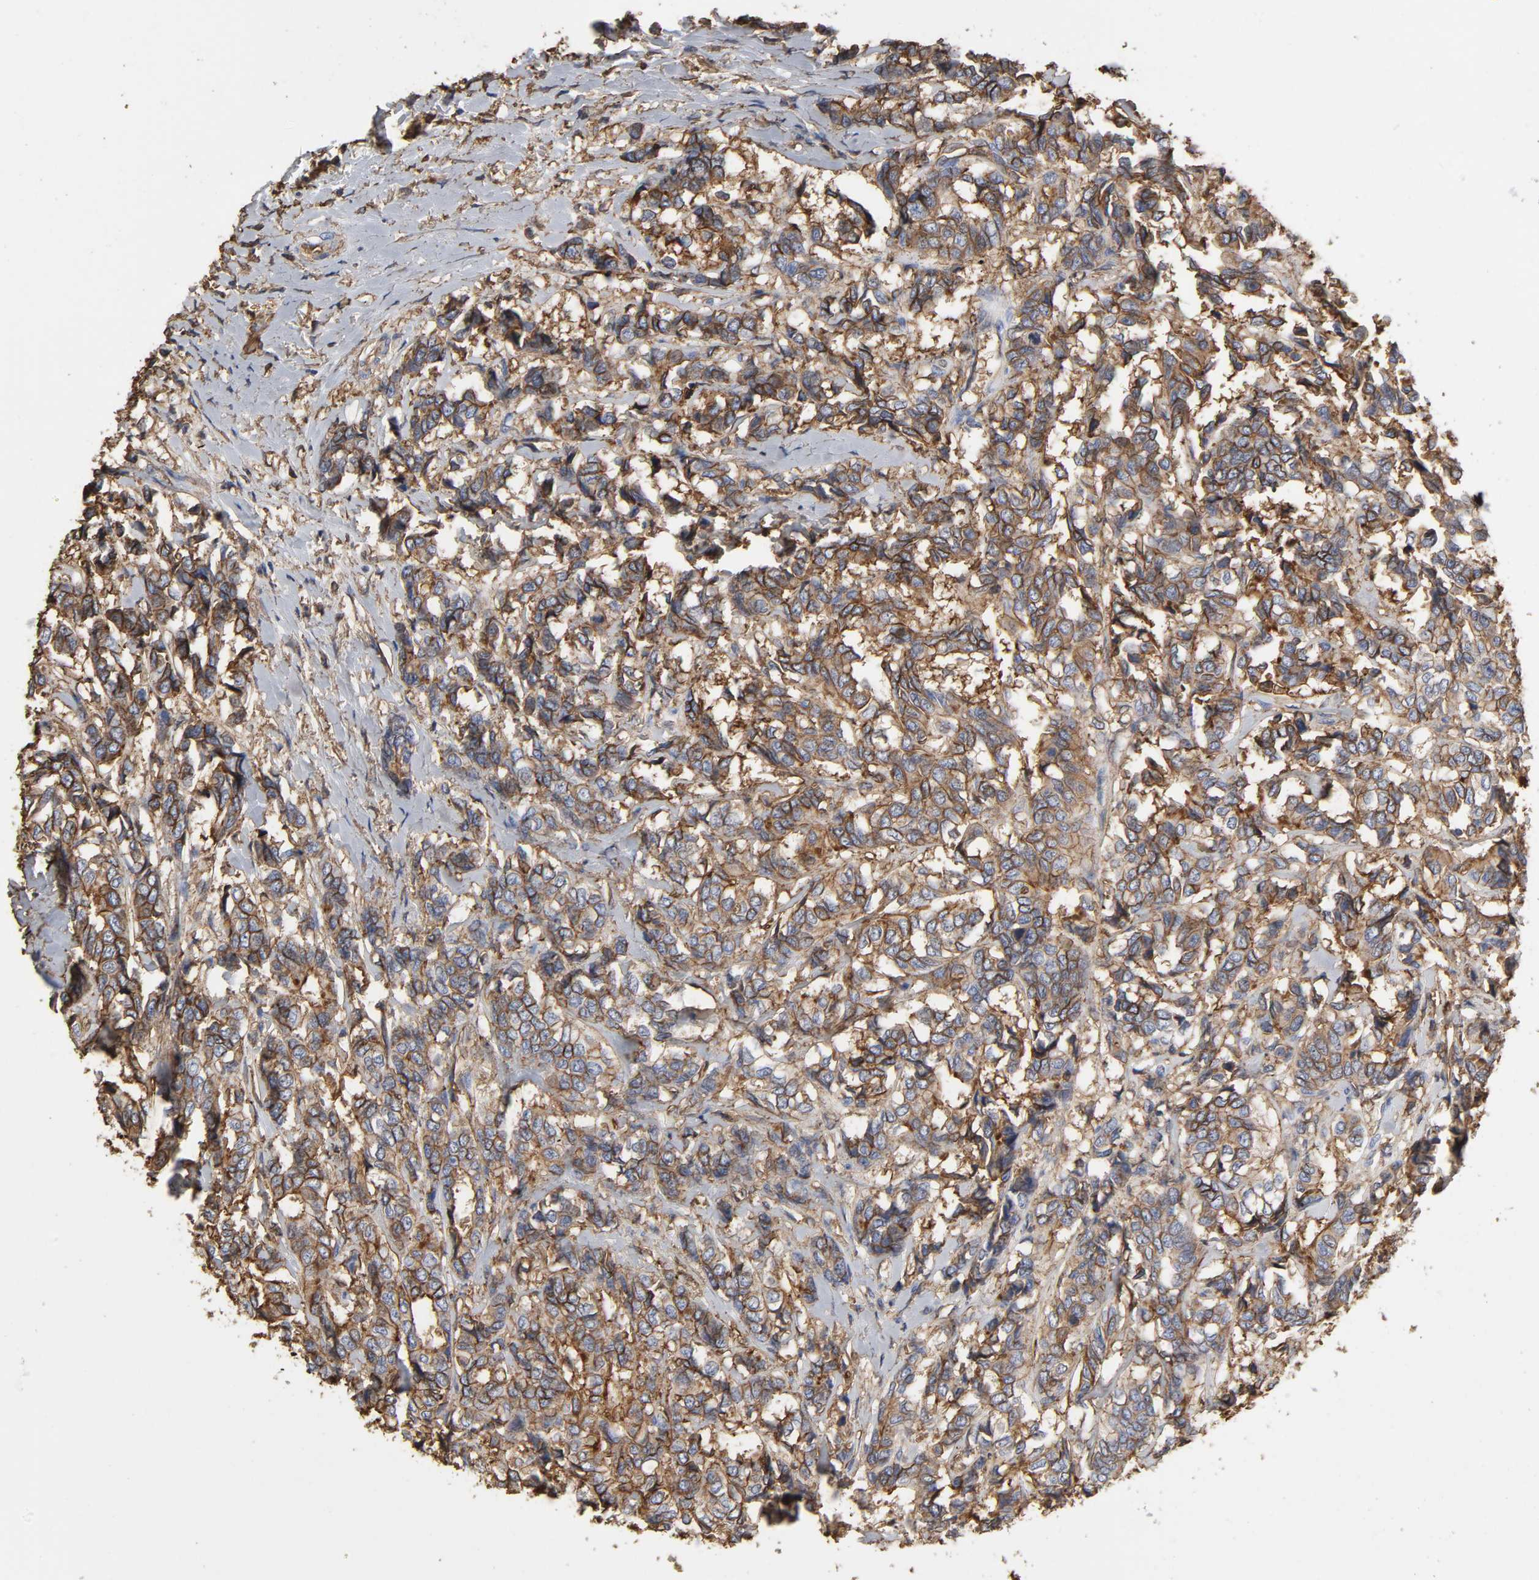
{"staining": {"intensity": "moderate", "quantity": ">75%", "location": "cytoplasmic/membranous"}, "tissue": "breast cancer", "cell_type": "Tumor cells", "image_type": "cancer", "snomed": [{"axis": "morphology", "description": "Duct carcinoma"}, {"axis": "topography", "description": "Breast"}], "caption": "An image showing moderate cytoplasmic/membranous positivity in about >75% of tumor cells in invasive ductal carcinoma (breast), as visualized by brown immunohistochemical staining.", "gene": "ANXA2", "patient": {"sex": "female", "age": 87}}